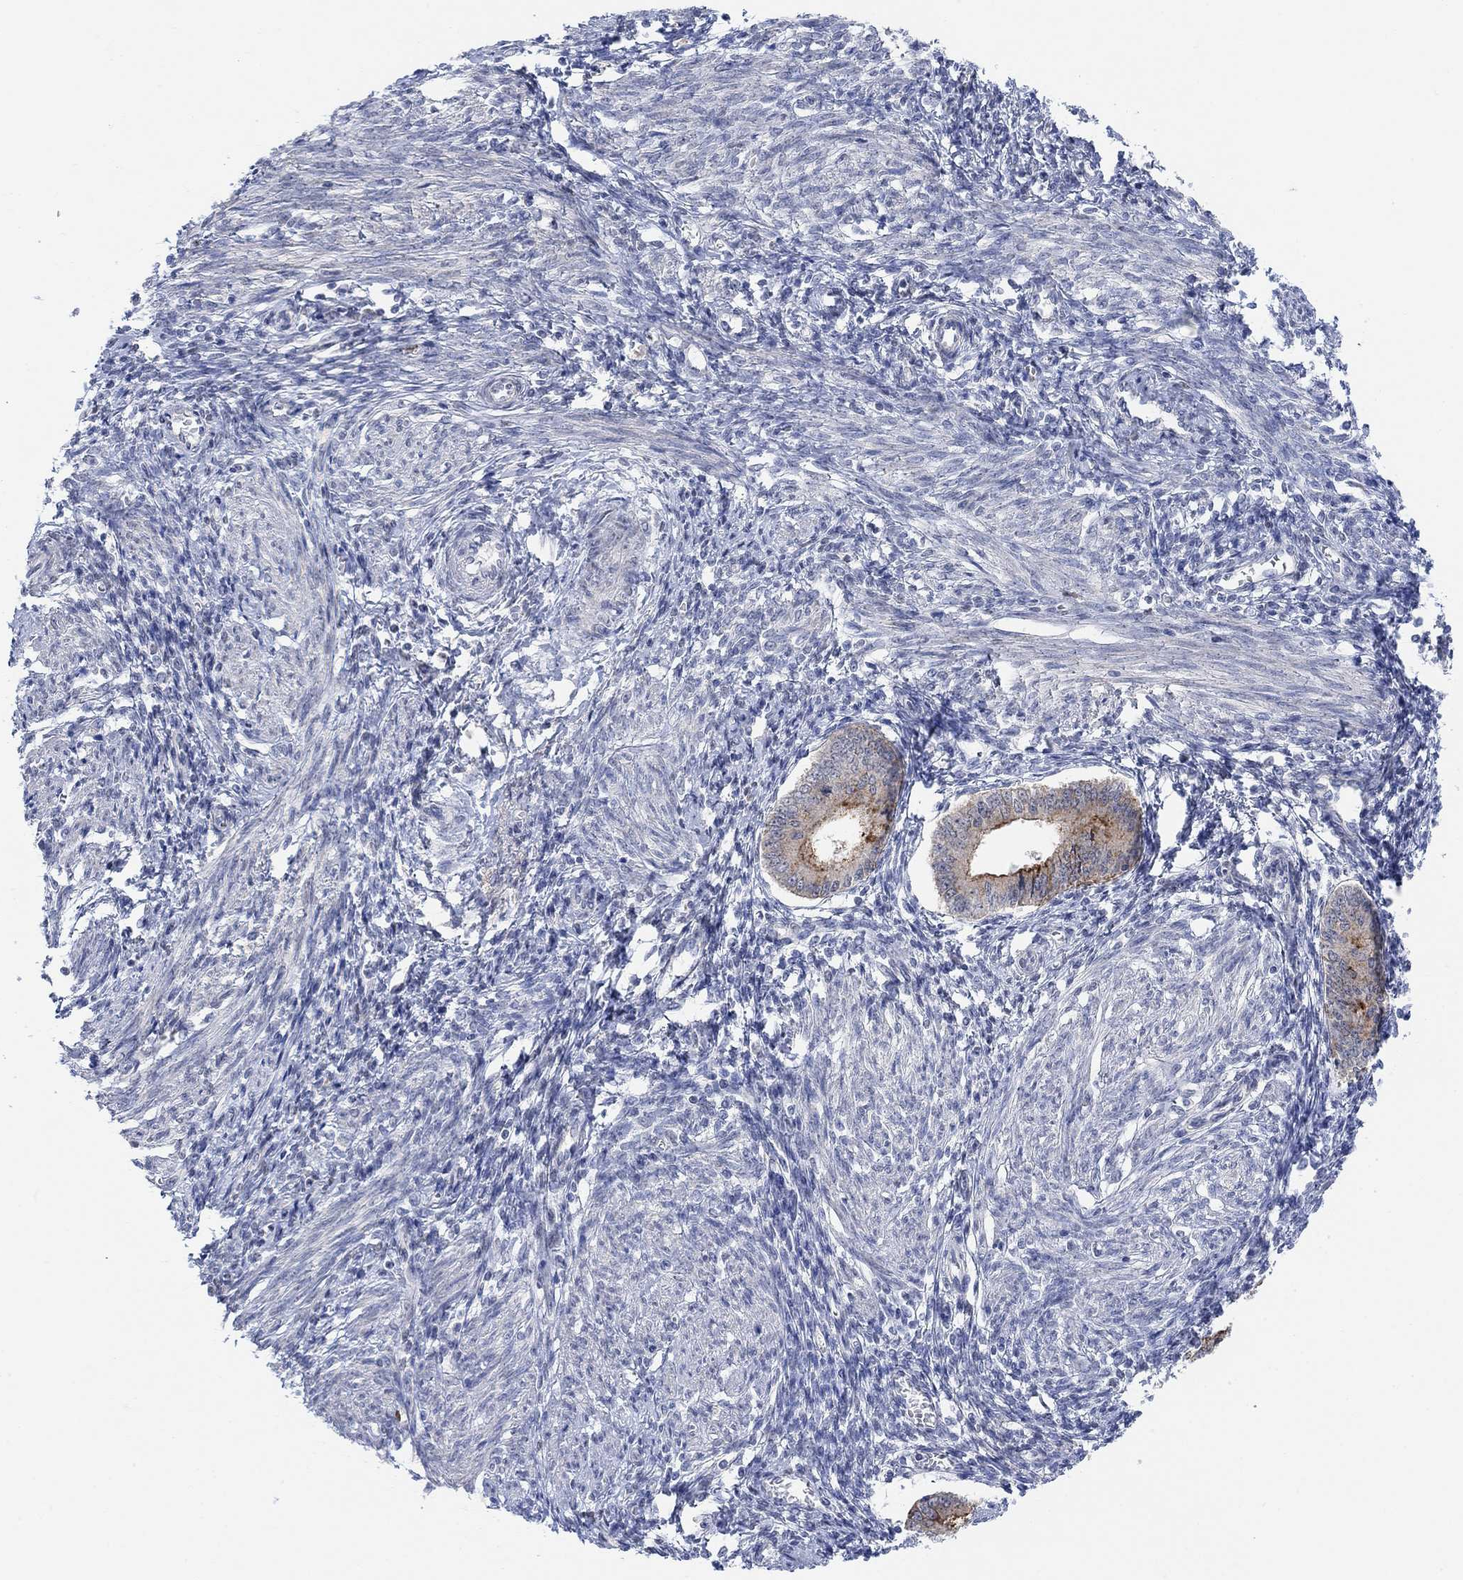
{"staining": {"intensity": "negative", "quantity": "none", "location": "none"}, "tissue": "endometrium", "cell_type": "Cells in endometrial stroma", "image_type": "normal", "snomed": [{"axis": "morphology", "description": "Normal tissue, NOS"}, {"axis": "topography", "description": "Endometrium"}], "caption": "The micrograph displays no staining of cells in endometrial stroma in benign endometrium. (DAB (3,3'-diaminobenzidine) immunohistochemistry (IHC), high magnification).", "gene": "RIMS1", "patient": {"sex": "female", "age": 42}}